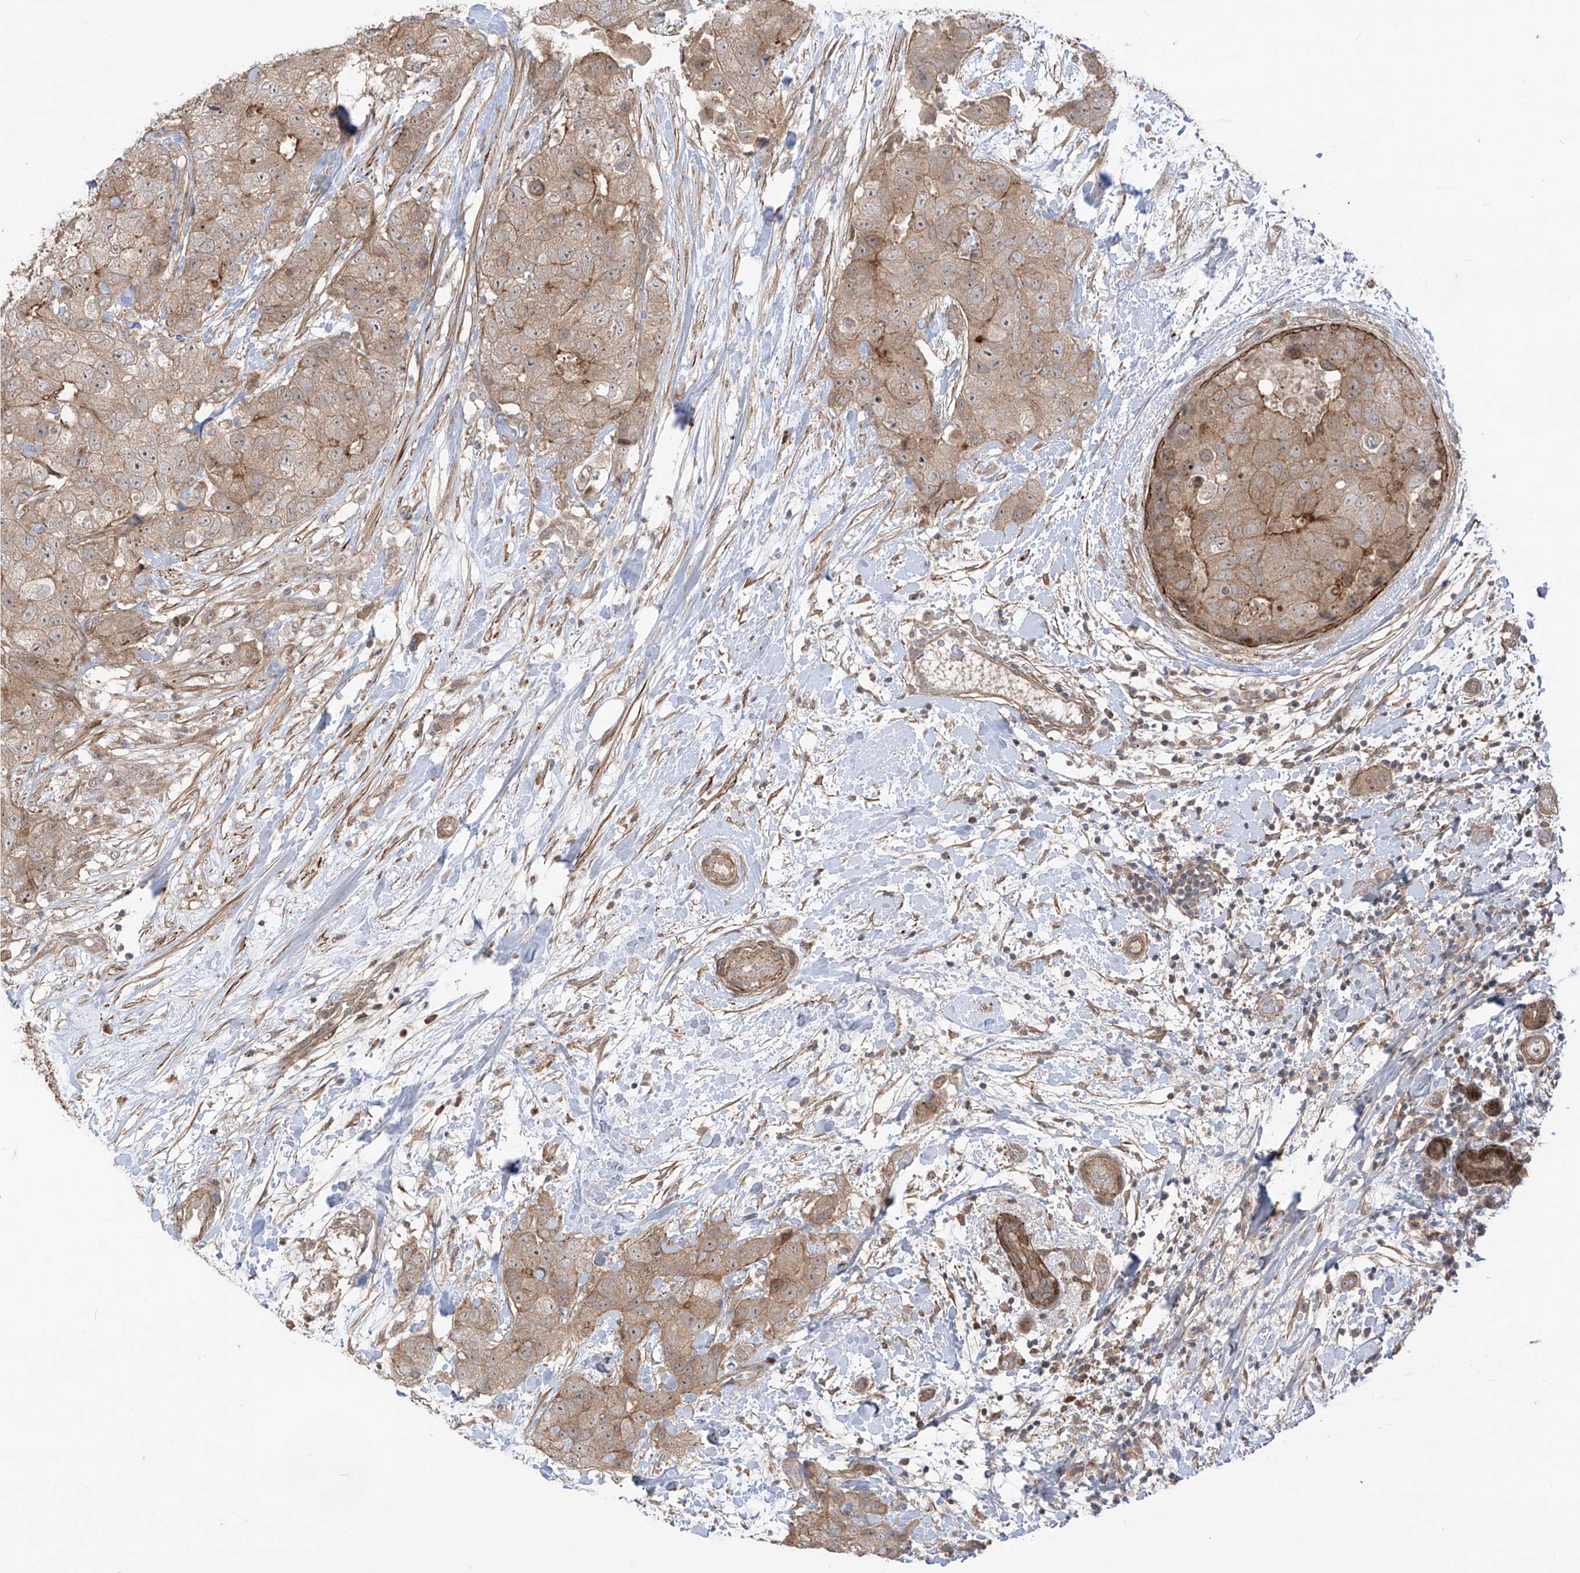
{"staining": {"intensity": "weak", "quantity": ">75%", "location": "cytoplasmic/membranous"}, "tissue": "breast cancer", "cell_type": "Tumor cells", "image_type": "cancer", "snomed": [{"axis": "morphology", "description": "Duct carcinoma"}, {"axis": "topography", "description": "Breast"}], "caption": "Tumor cells show low levels of weak cytoplasmic/membranous positivity in approximately >75% of cells in human breast cancer (intraductal carcinoma). Nuclei are stained in blue.", "gene": "LRRC74A", "patient": {"sex": "female", "age": 62}}